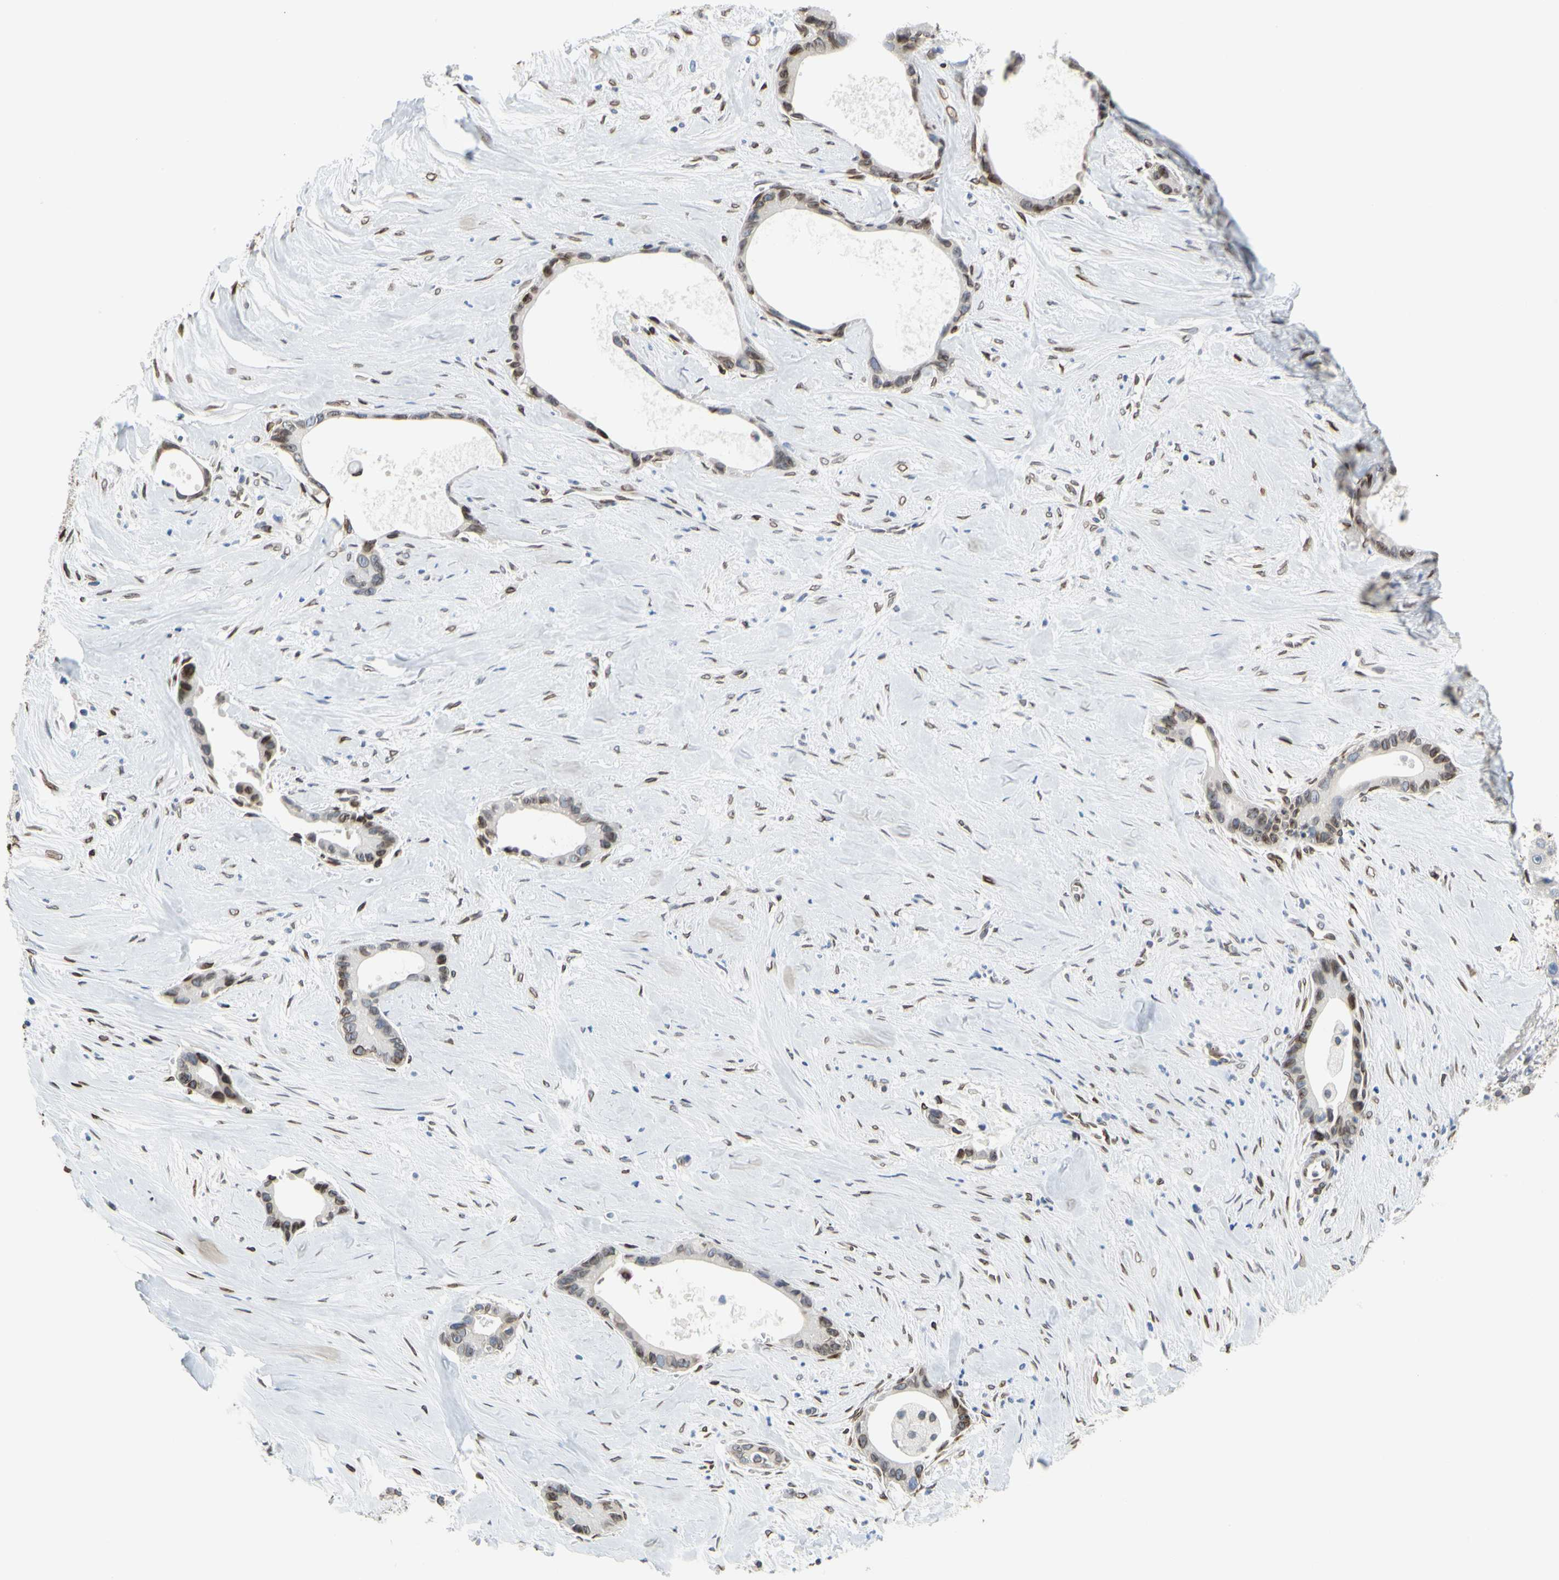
{"staining": {"intensity": "moderate", "quantity": "25%-75%", "location": "nuclear"}, "tissue": "liver cancer", "cell_type": "Tumor cells", "image_type": "cancer", "snomed": [{"axis": "morphology", "description": "Cholangiocarcinoma"}, {"axis": "topography", "description": "Liver"}], "caption": "A micrograph of liver cancer (cholangiocarcinoma) stained for a protein shows moderate nuclear brown staining in tumor cells.", "gene": "SUN1", "patient": {"sex": "female", "age": 55}}